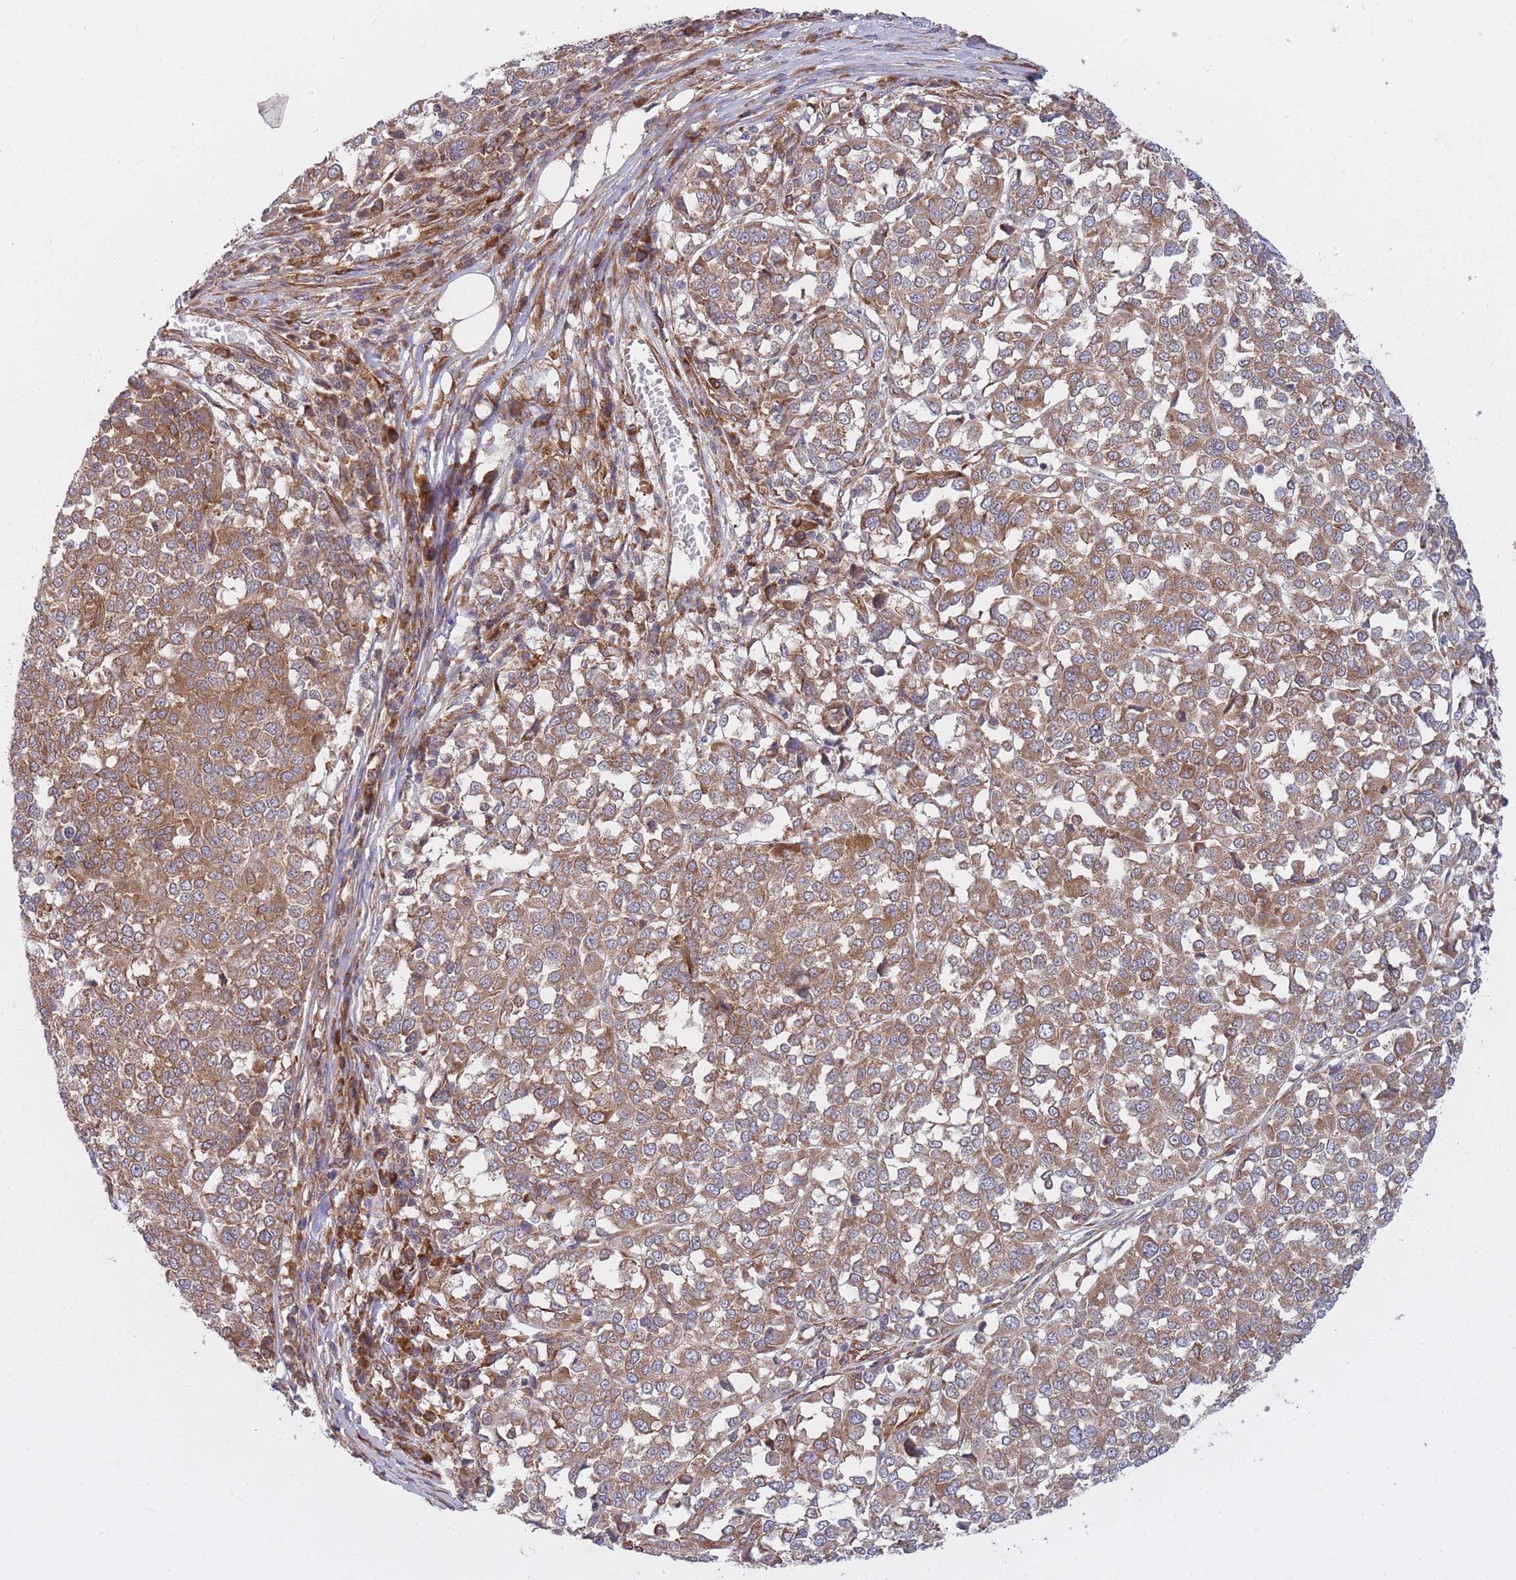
{"staining": {"intensity": "moderate", "quantity": ">75%", "location": "cytoplasmic/membranous"}, "tissue": "melanoma", "cell_type": "Tumor cells", "image_type": "cancer", "snomed": [{"axis": "morphology", "description": "Malignant melanoma, Metastatic site"}, {"axis": "topography", "description": "Lymph node"}], "caption": "This histopathology image shows immunohistochemistry staining of human melanoma, with medium moderate cytoplasmic/membranous positivity in approximately >75% of tumor cells.", "gene": "CCDC124", "patient": {"sex": "male", "age": 44}}